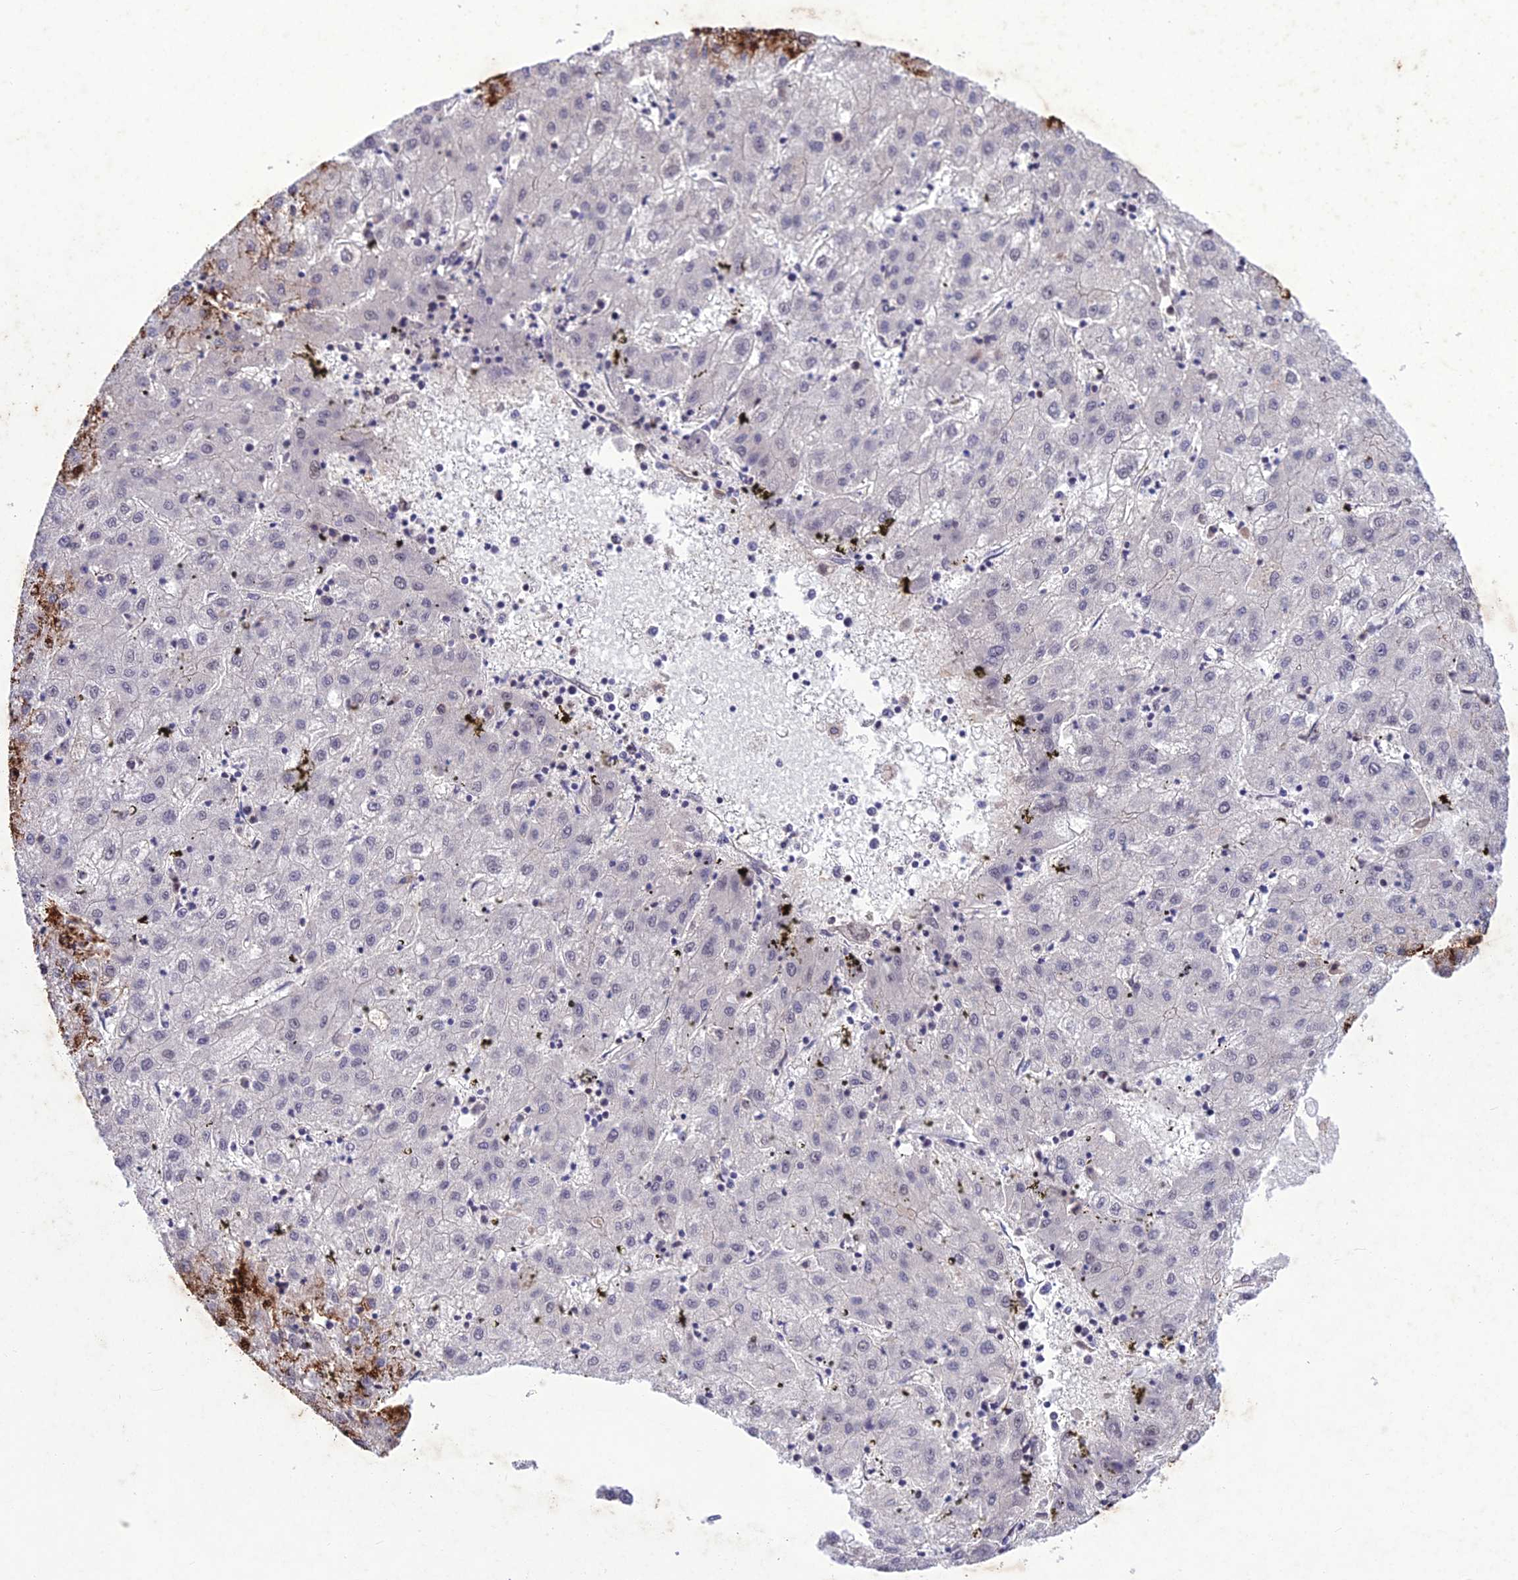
{"staining": {"intensity": "negative", "quantity": "none", "location": "none"}, "tissue": "liver cancer", "cell_type": "Tumor cells", "image_type": "cancer", "snomed": [{"axis": "morphology", "description": "Carcinoma, Hepatocellular, NOS"}, {"axis": "topography", "description": "Liver"}], "caption": "Liver hepatocellular carcinoma stained for a protein using immunohistochemistry (IHC) exhibits no expression tumor cells.", "gene": "ANKRD52", "patient": {"sex": "male", "age": 72}}